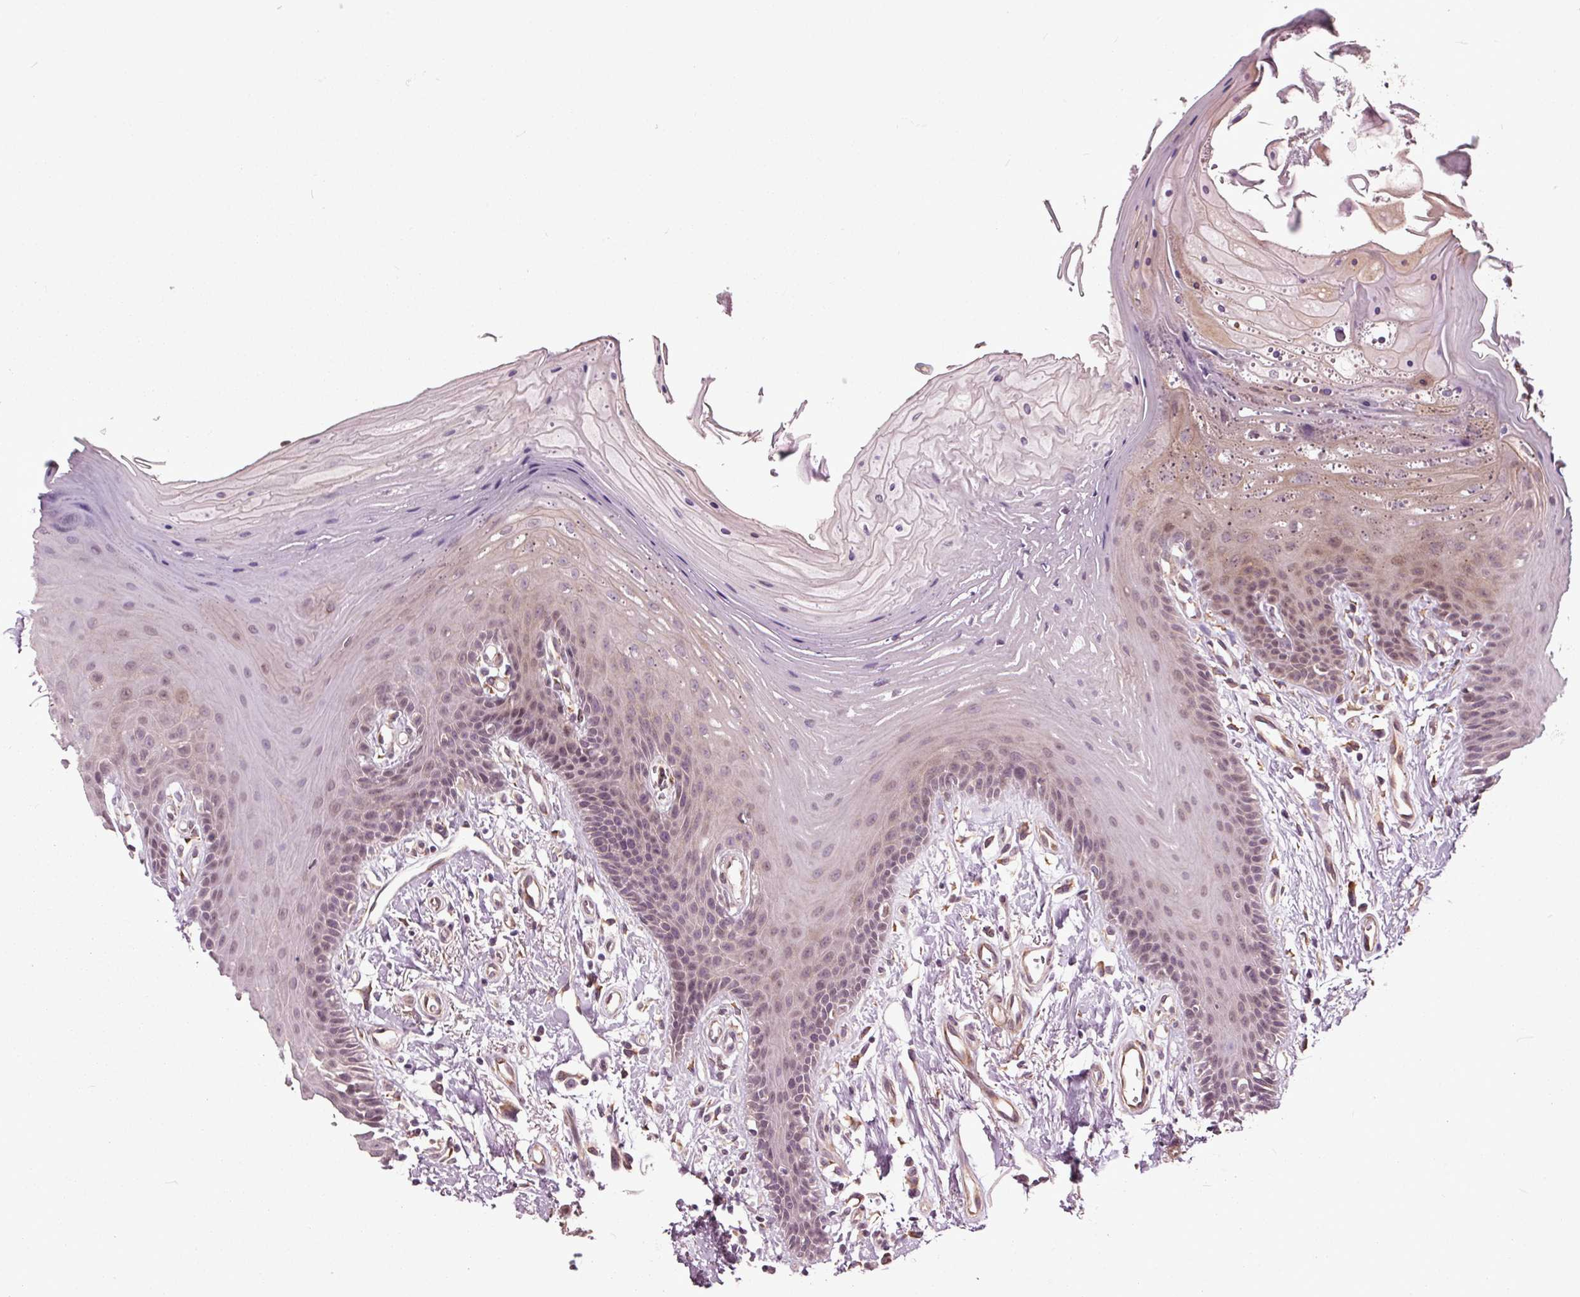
{"staining": {"intensity": "moderate", "quantity": "25%-75%", "location": "cytoplasmic/membranous"}, "tissue": "oral mucosa", "cell_type": "Squamous epithelial cells", "image_type": "normal", "snomed": [{"axis": "morphology", "description": "Normal tissue, NOS"}, {"axis": "morphology", "description": "Normal morphology"}, {"axis": "topography", "description": "Oral tissue"}], "caption": "IHC (DAB (3,3'-diaminobenzidine)) staining of normal human oral mucosa exhibits moderate cytoplasmic/membranous protein staining in approximately 25%-75% of squamous epithelial cells.", "gene": "HAUS5", "patient": {"sex": "female", "age": 76}}